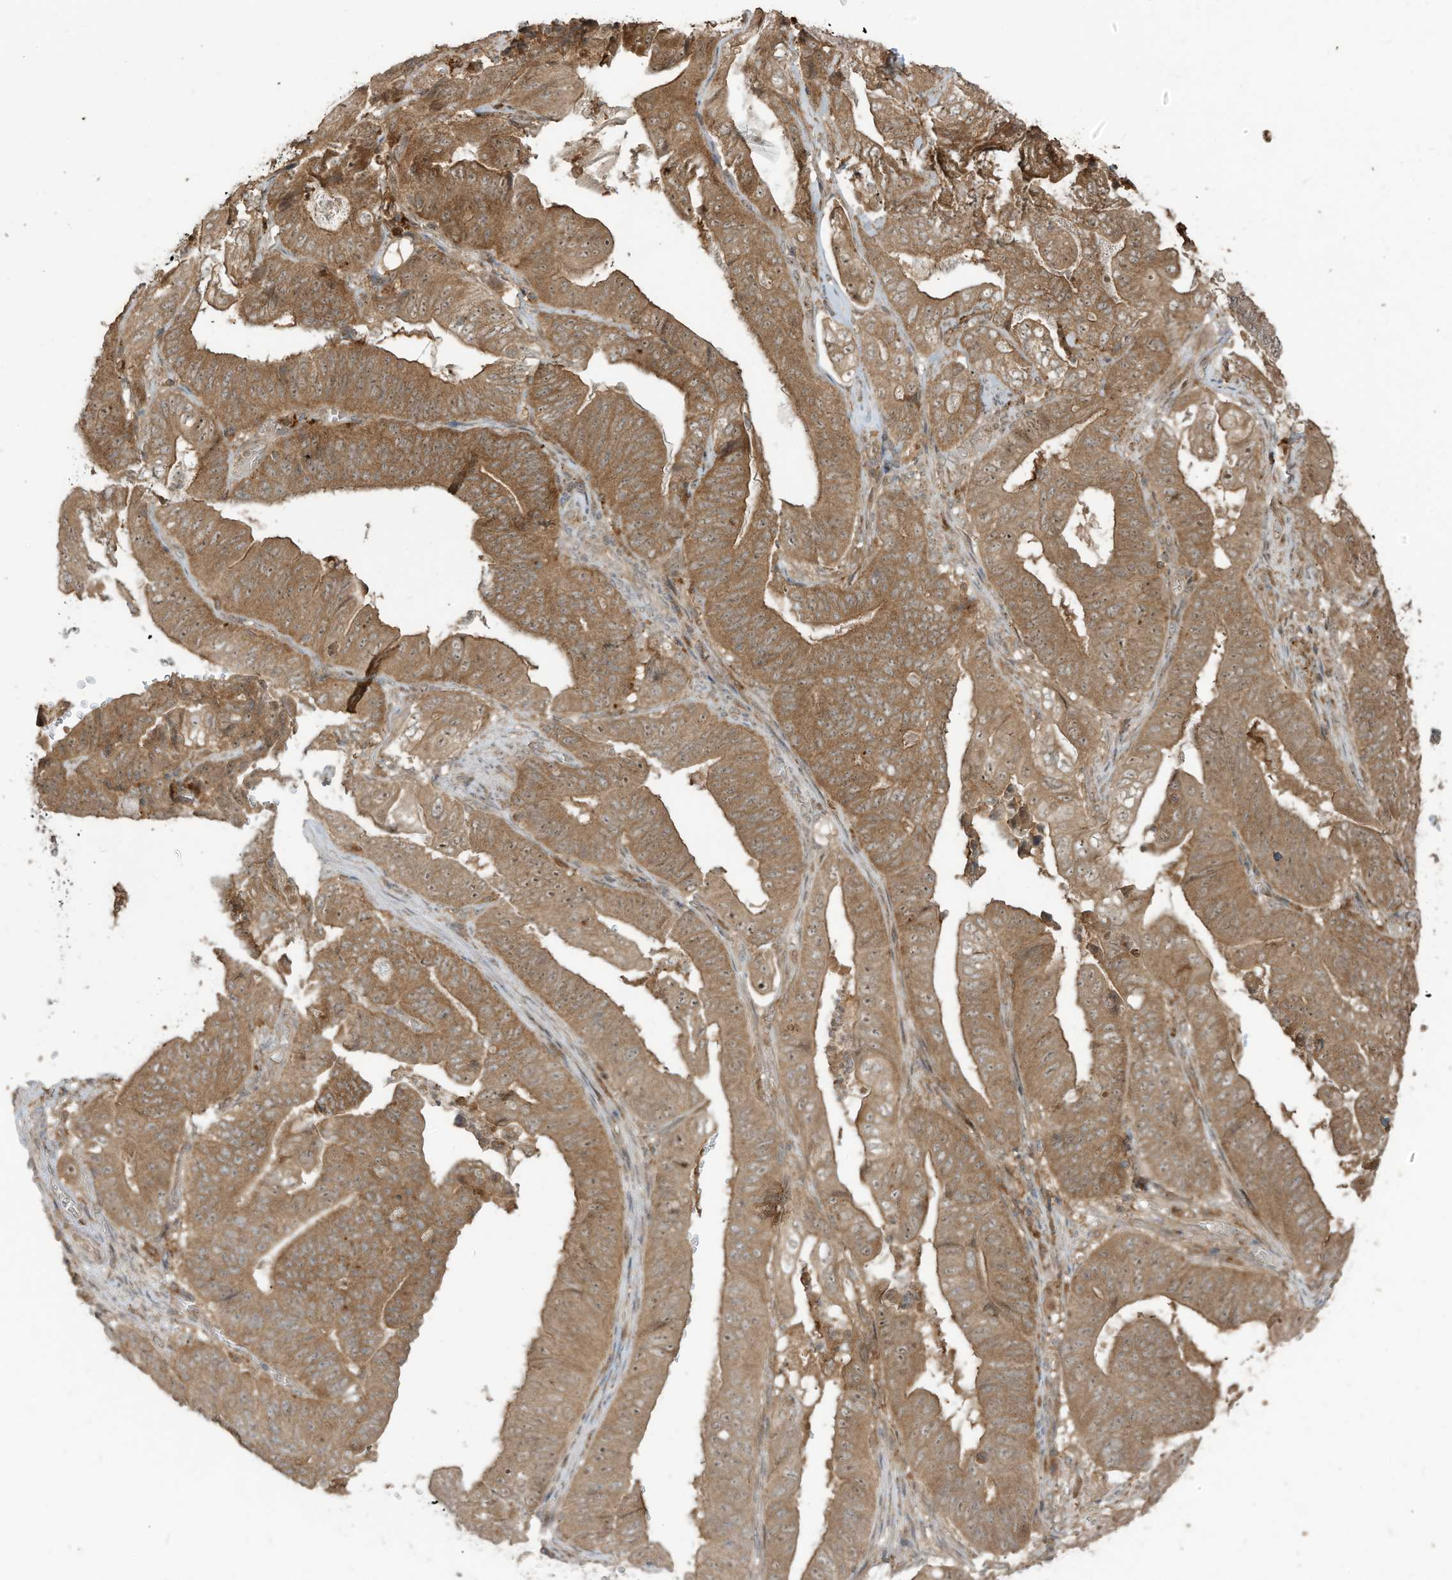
{"staining": {"intensity": "moderate", "quantity": ">75%", "location": "cytoplasmic/membranous,nuclear"}, "tissue": "stomach cancer", "cell_type": "Tumor cells", "image_type": "cancer", "snomed": [{"axis": "morphology", "description": "Adenocarcinoma, NOS"}, {"axis": "topography", "description": "Stomach"}], "caption": "Immunohistochemical staining of stomach cancer exhibits medium levels of moderate cytoplasmic/membranous and nuclear protein positivity in about >75% of tumor cells.", "gene": "CARF", "patient": {"sex": "female", "age": 73}}